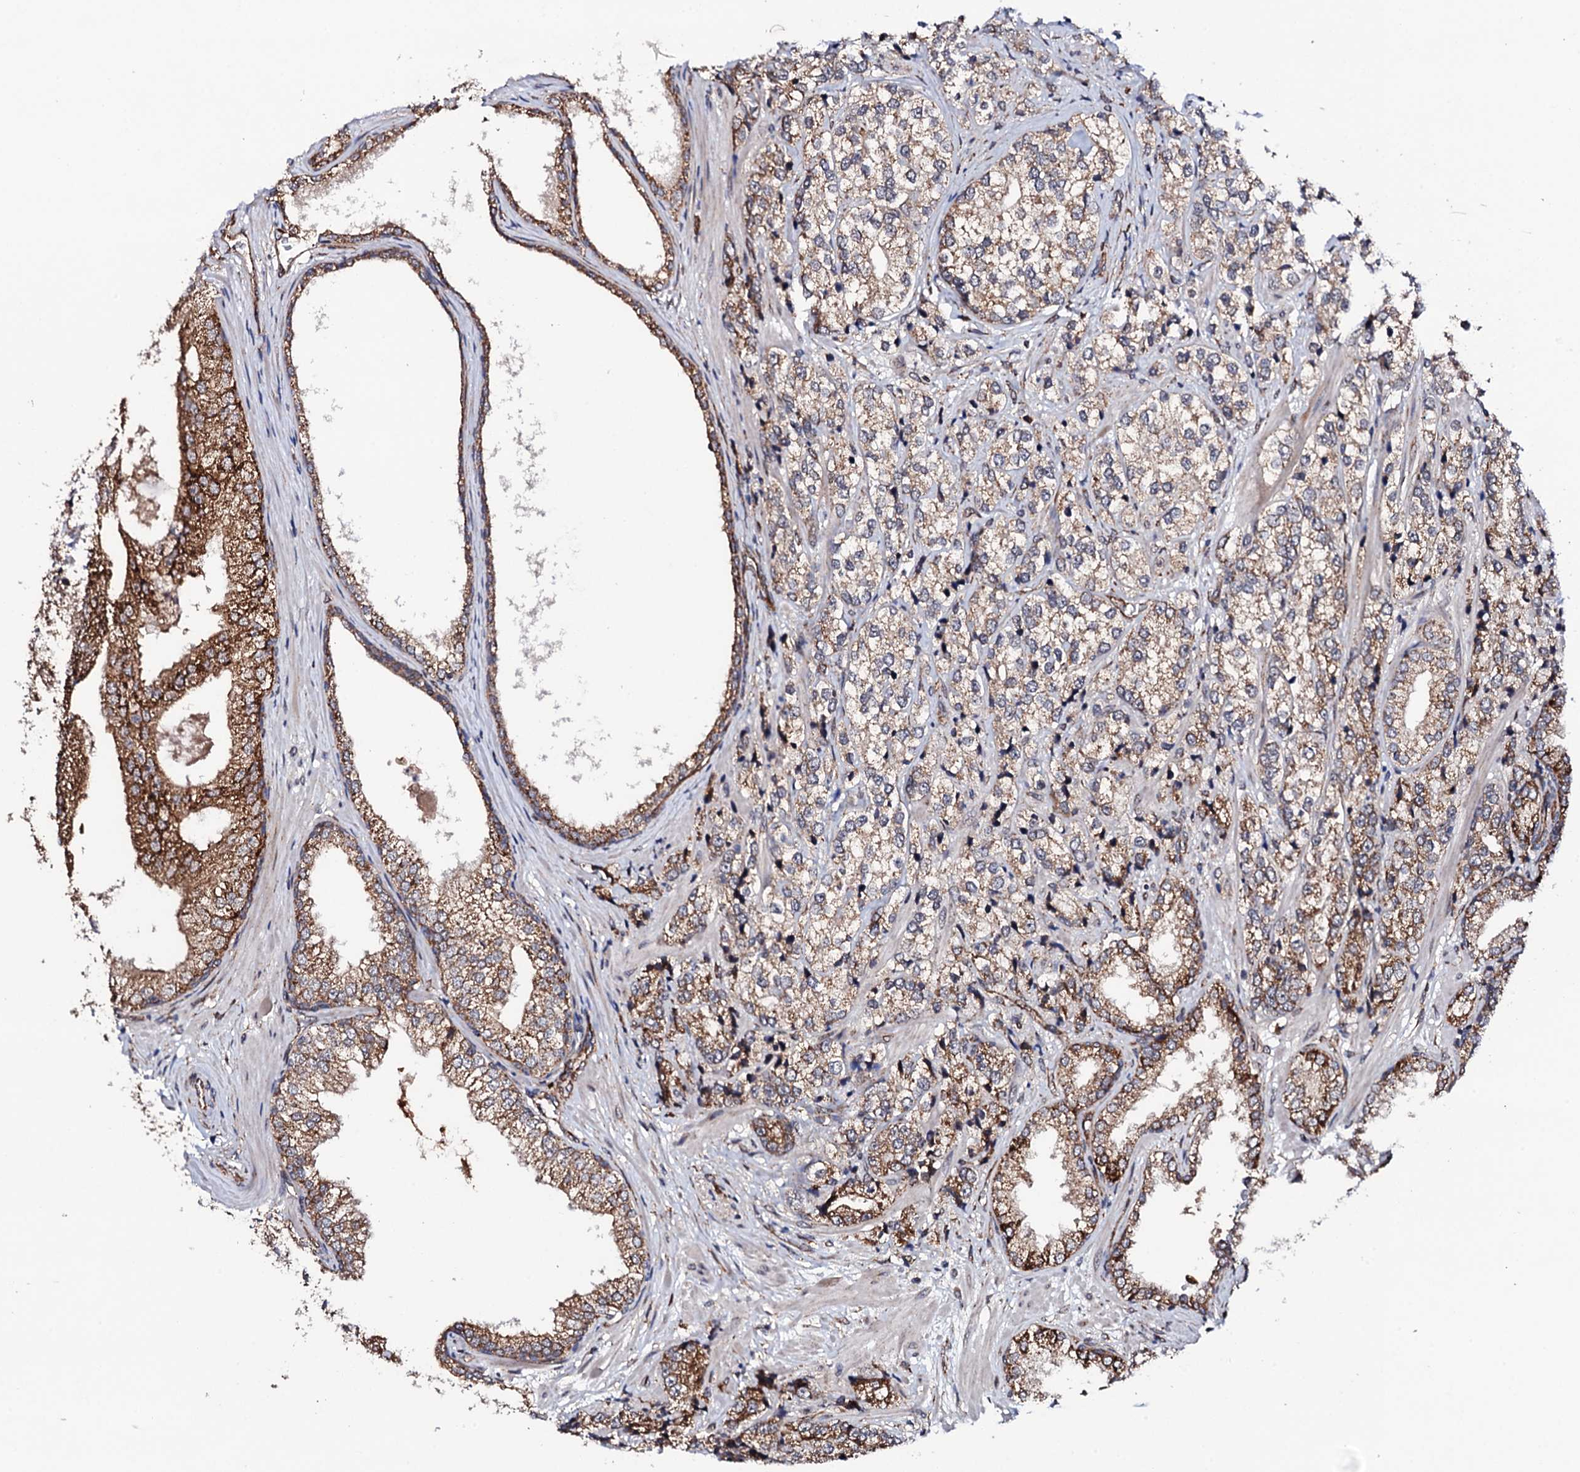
{"staining": {"intensity": "moderate", "quantity": "25%-75%", "location": "cytoplasmic/membranous"}, "tissue": "prostate cancer", "cell_type": "Tumor cells", "image_type": "cancer", "snomed": [{"axis": "morphology", "description": "Adenocarcinoma, High grade"}, {"axis": "topography", "description": "Prostate"}], "caption": "The image shows immunohistochemical staining of prostate cancer (adenocarcinoma (high-grade)). There is moderate cytoplasmic/membranous positivity is appreciated in approximately 25%-75% of tumor cells.", "gene": "MTIF3", "patient": {"sex": "male", "age": 69}}